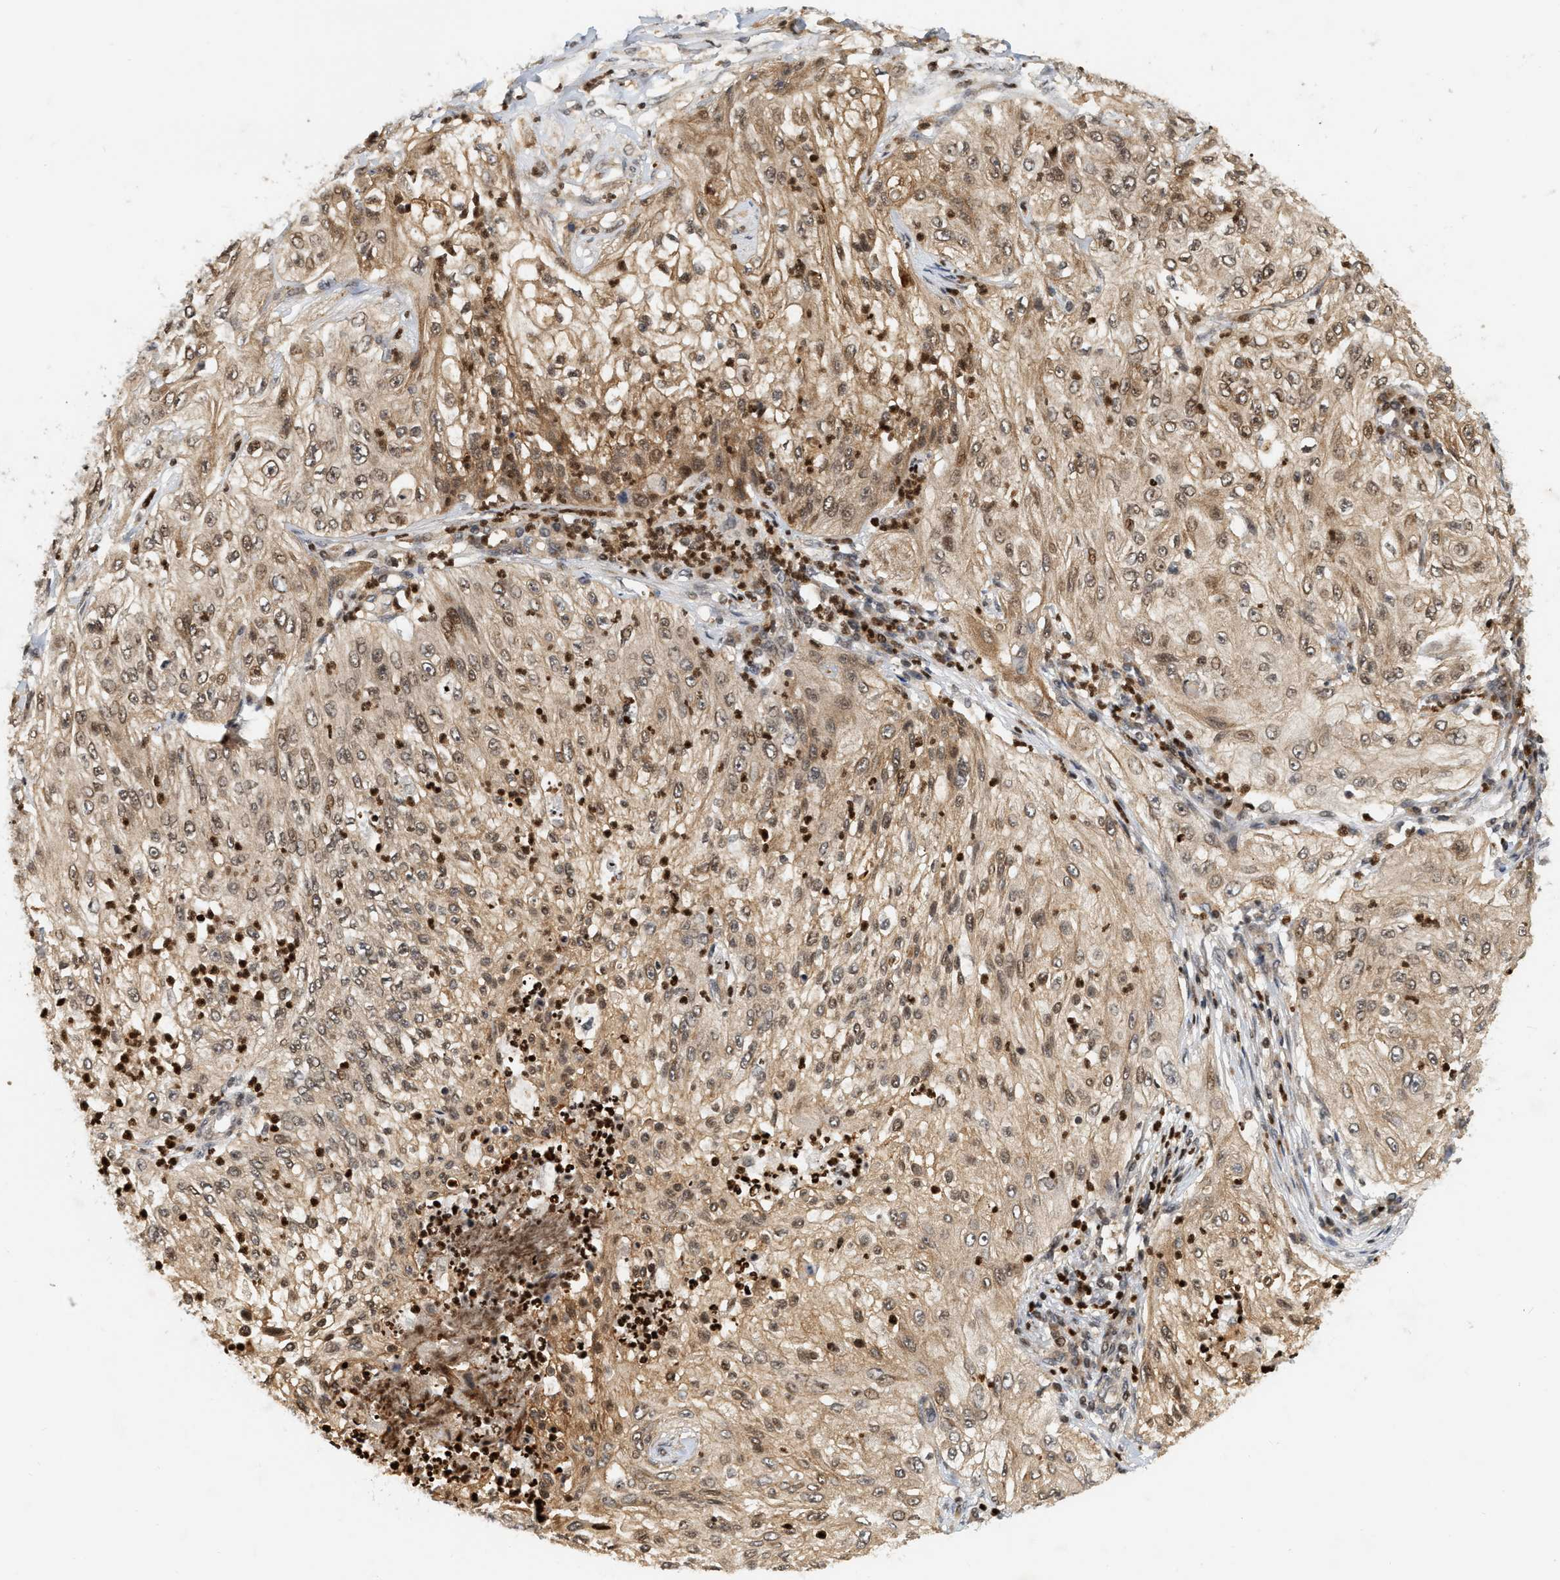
{"staining": {"intensity": "moderate", "quantity": ">75%", "location": "cytoplasmic/membranous,nuclear"}, "tissue": "lung cancer", "cell_type": "Tumor cells", "image_type": "cancer", "snomed": [{"axis": "morphology", "description": "Inflammation, NOS"}, {"axis": "morphology", "description": "Squamous cell carcinoma, NOS"}, {"axis": "topography", "description": "Lymph node"}, {"axis": "topography", "description": "Soft tissue"}, {"axis": "topography", "description": "Lung"}], "caption": "Lung cancer (squamous cell carcinoma) tissue shows moderate cytoplasmic/membranous and nuclear expression in about >75% of tumor cells", "gene": "NFE2L2", "patient": {"sex": "male", "age": 66}}